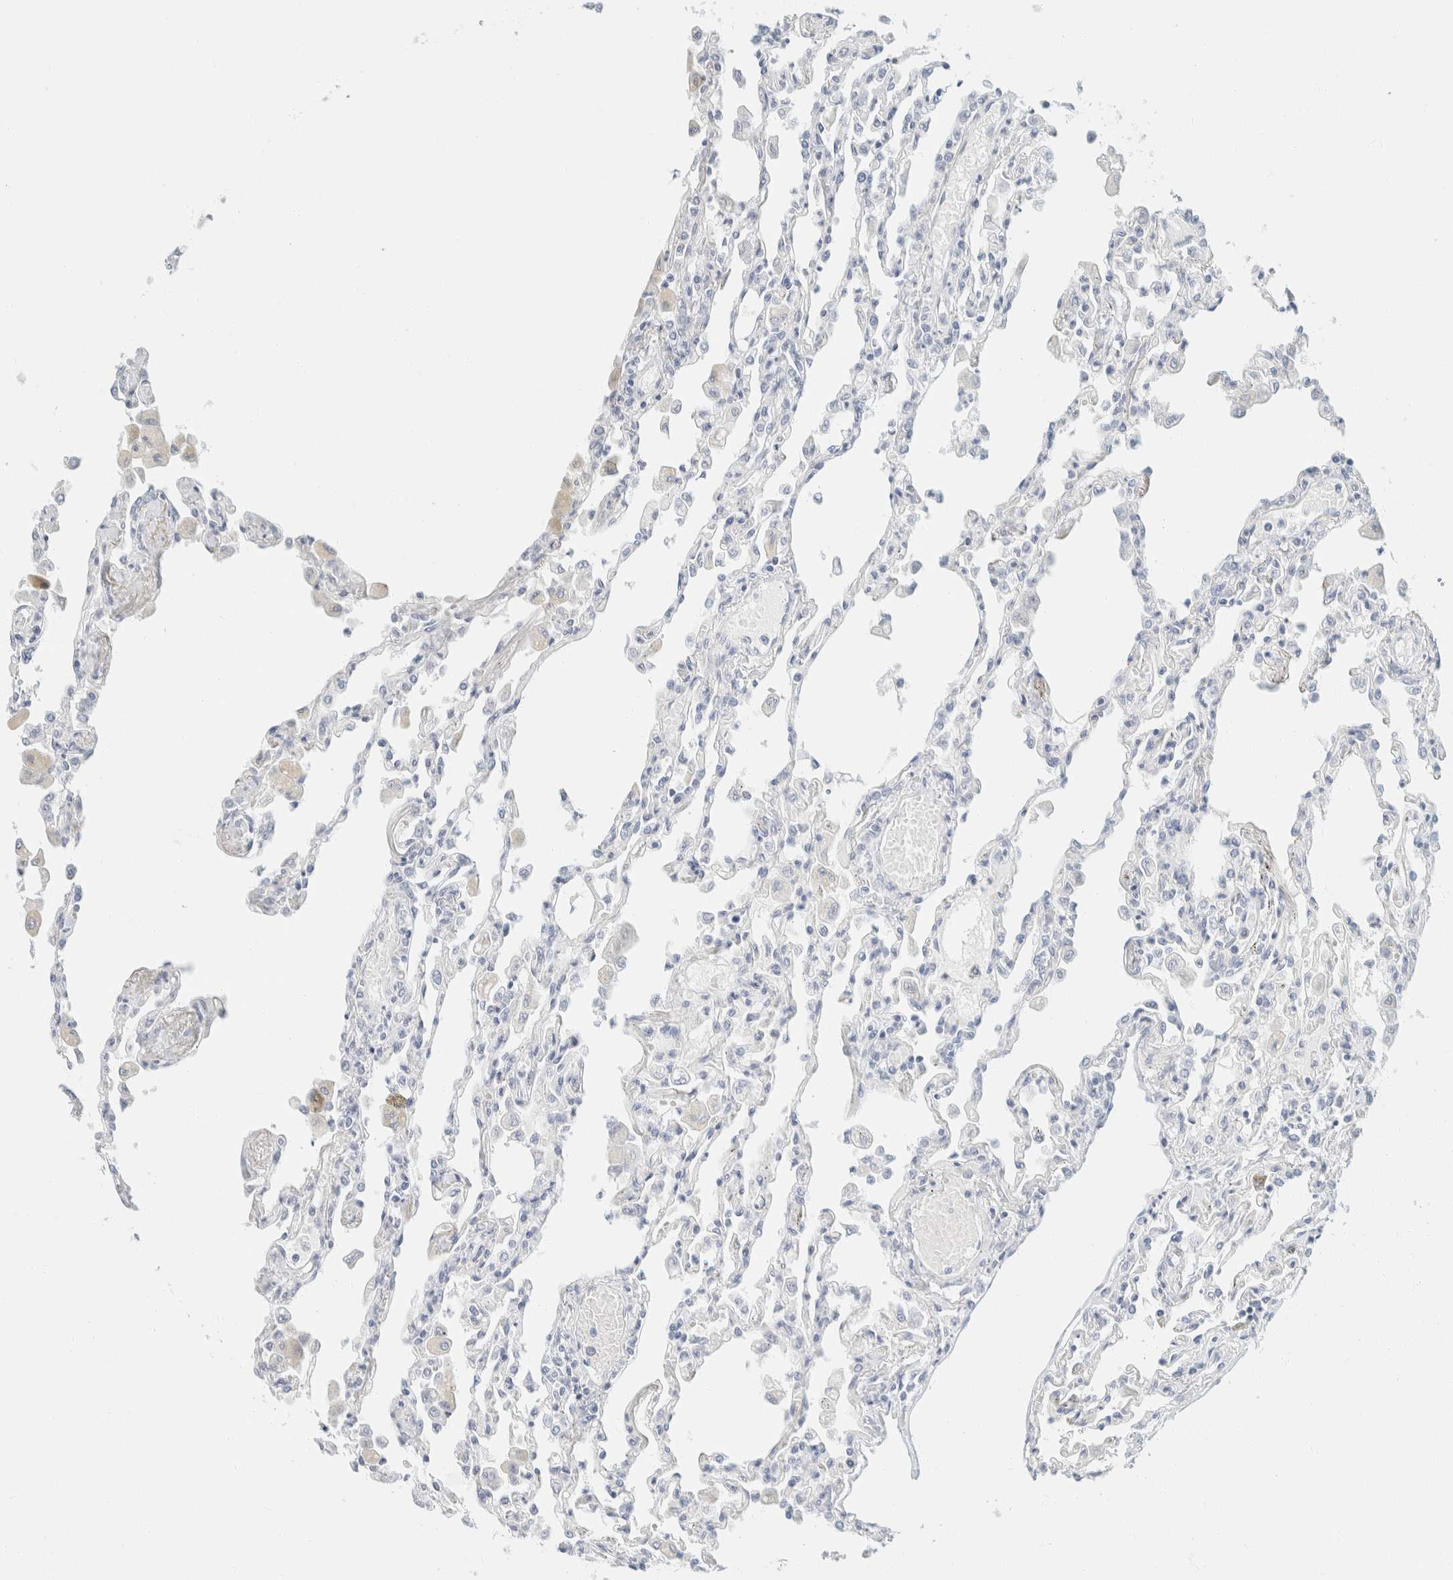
{"staining": {"intensity": "negative", "quantity": "none", "location": "none"}, "tissue": "lung", "cell_type": "Alveolar cells", "image_type": "normal", "snomed": [{"axis": "morphology", "description": "Normal tissue, NOS"}, {"axis": "topography", "description": "Bronchus"}, {"axis": "topography", "description": "Lung"}], "caption": "Alveolar cells show no significant positivity in benign lung. (Stains: DAB immunohistochemistry (IHC) with hematoxylin counter stain, Microscopy: brightfield microscopy at high magnification).", "gene": "KRT20", "patient": {"sex": "female", "age": 49}}